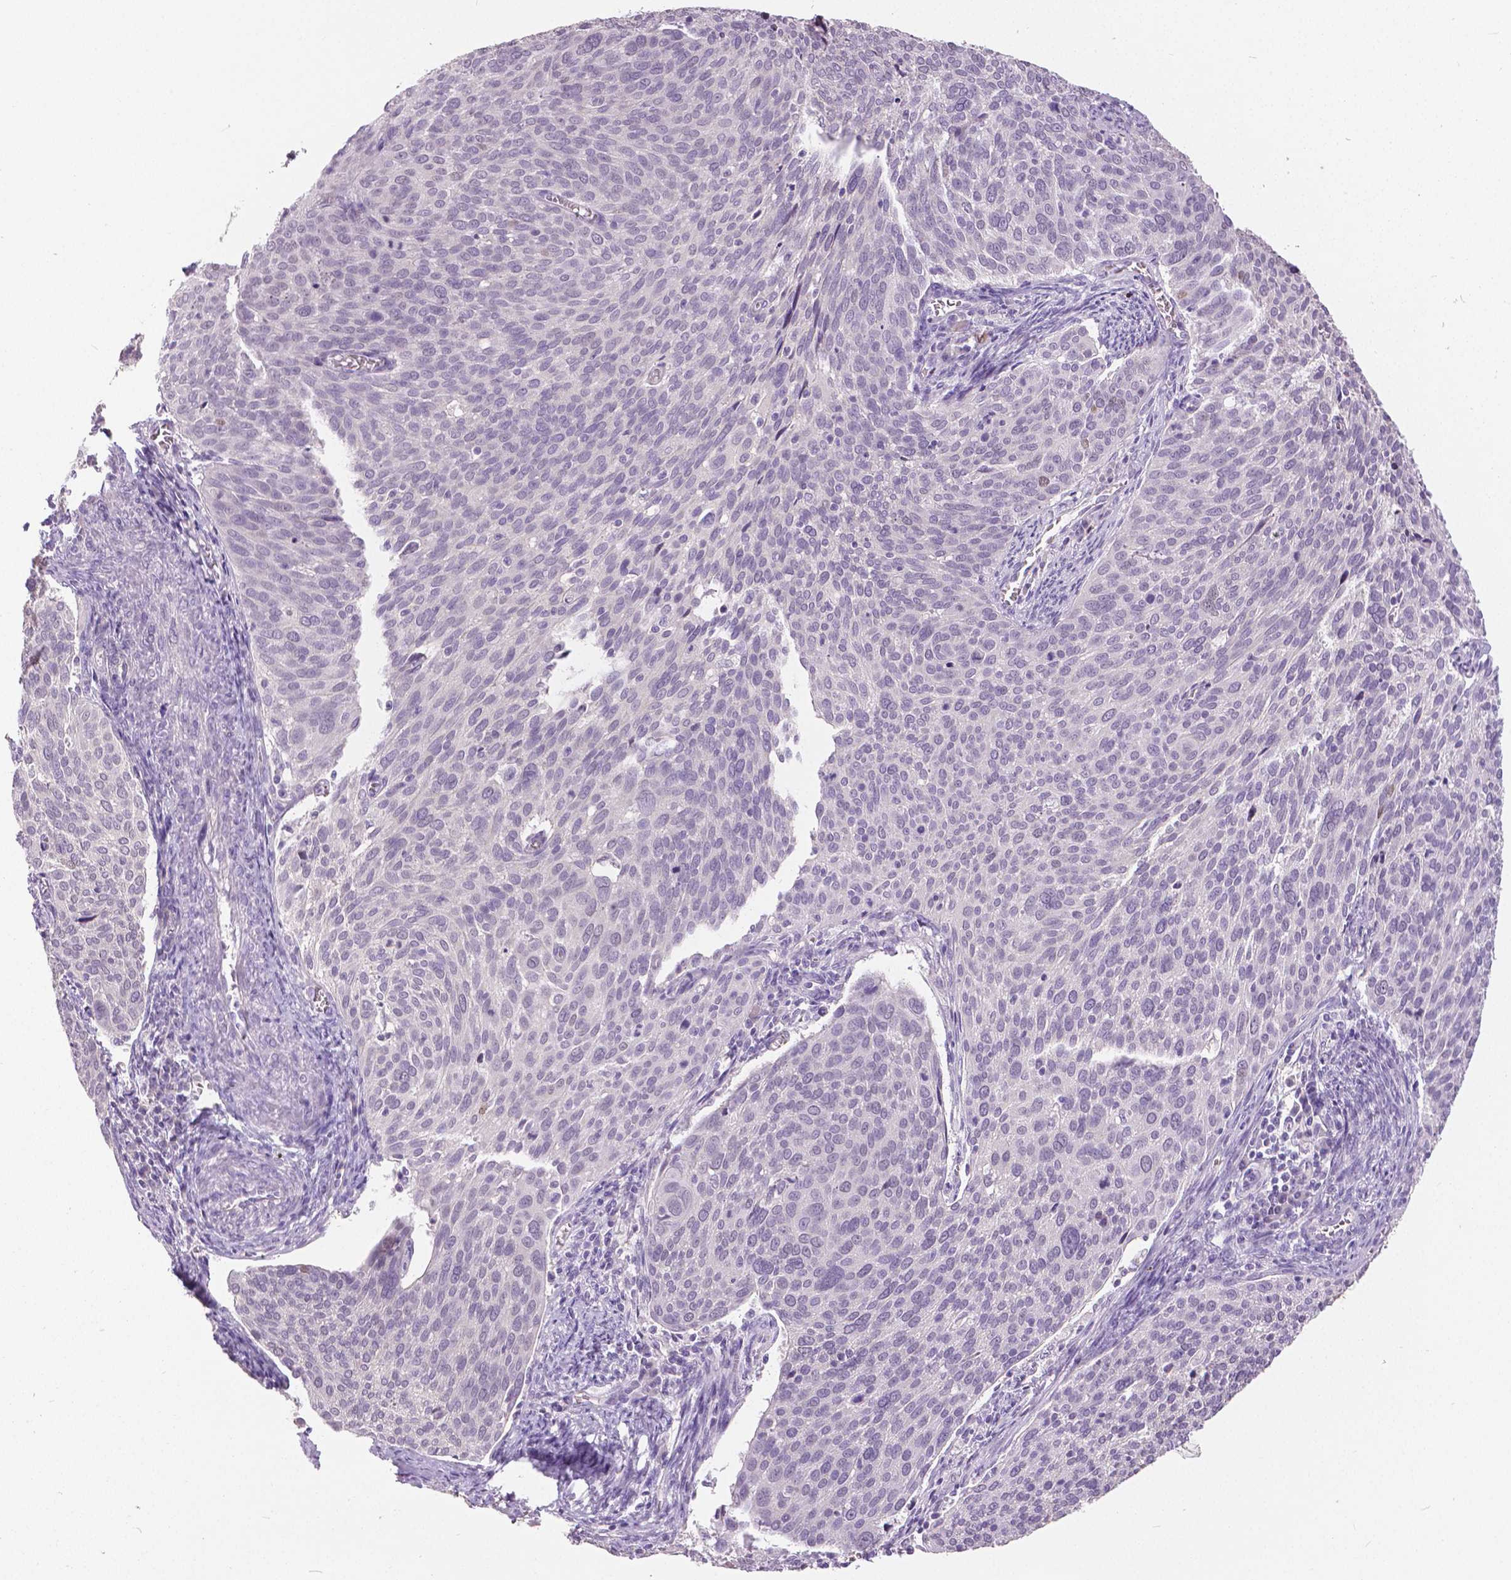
{"staining": {"intensity": "negative", "quantity": "none", "location": "none"}, "tissue": "cervical cancer", "cell_type": "Tumor cells", "image_type": "cancer", "snomed": [{"axis": "morphology", "description": "Squamous cell carcinoma, NOS"}, {"axis": "topography", "description": "Cervix"}], "caption": "An image of human cervical squamous cell carcinoma is negative for staining in tumor cells. Nuclei are stained in blue.", "gene": "FOXA1", "patient": {"sex": "female", "age": 39}}